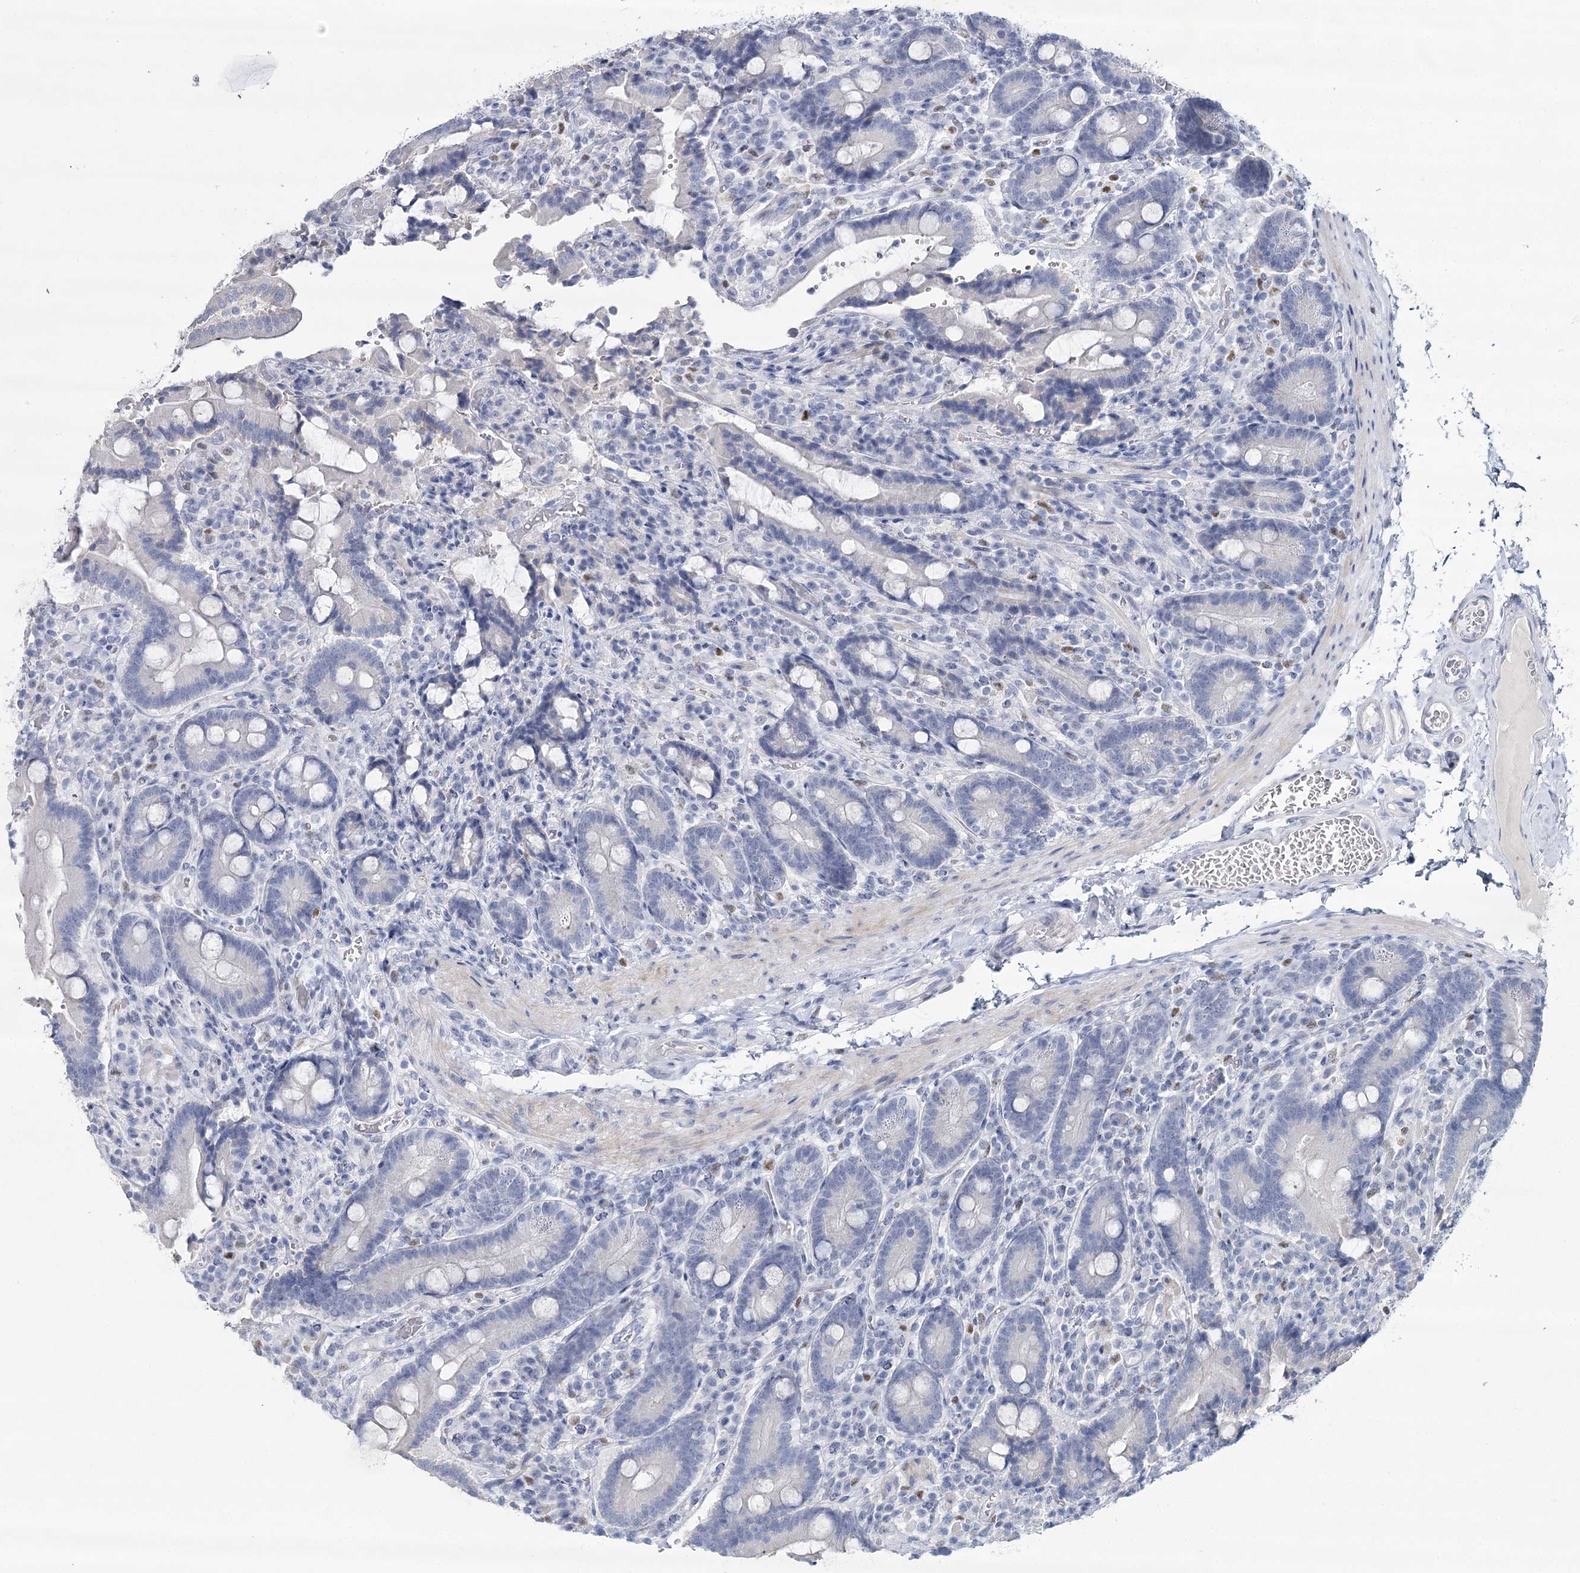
{"staining": {"intensity": "negative", "quantity": "none", "location": "none"}, "tissue": "duodenum", "cell_type": "Glandular cells", "image_type": "normal", "snomed": [{"axis": "morphology", "description": "Normal tissue, NOS"}, {"axis": "topography", "description": "Duodenum"}], "caption": "Photomicrograph shows no protein staining in glandular cells of normal duodenum.", "gene": "IGSF3", "patient": {"sex": "female", "age": 62}}